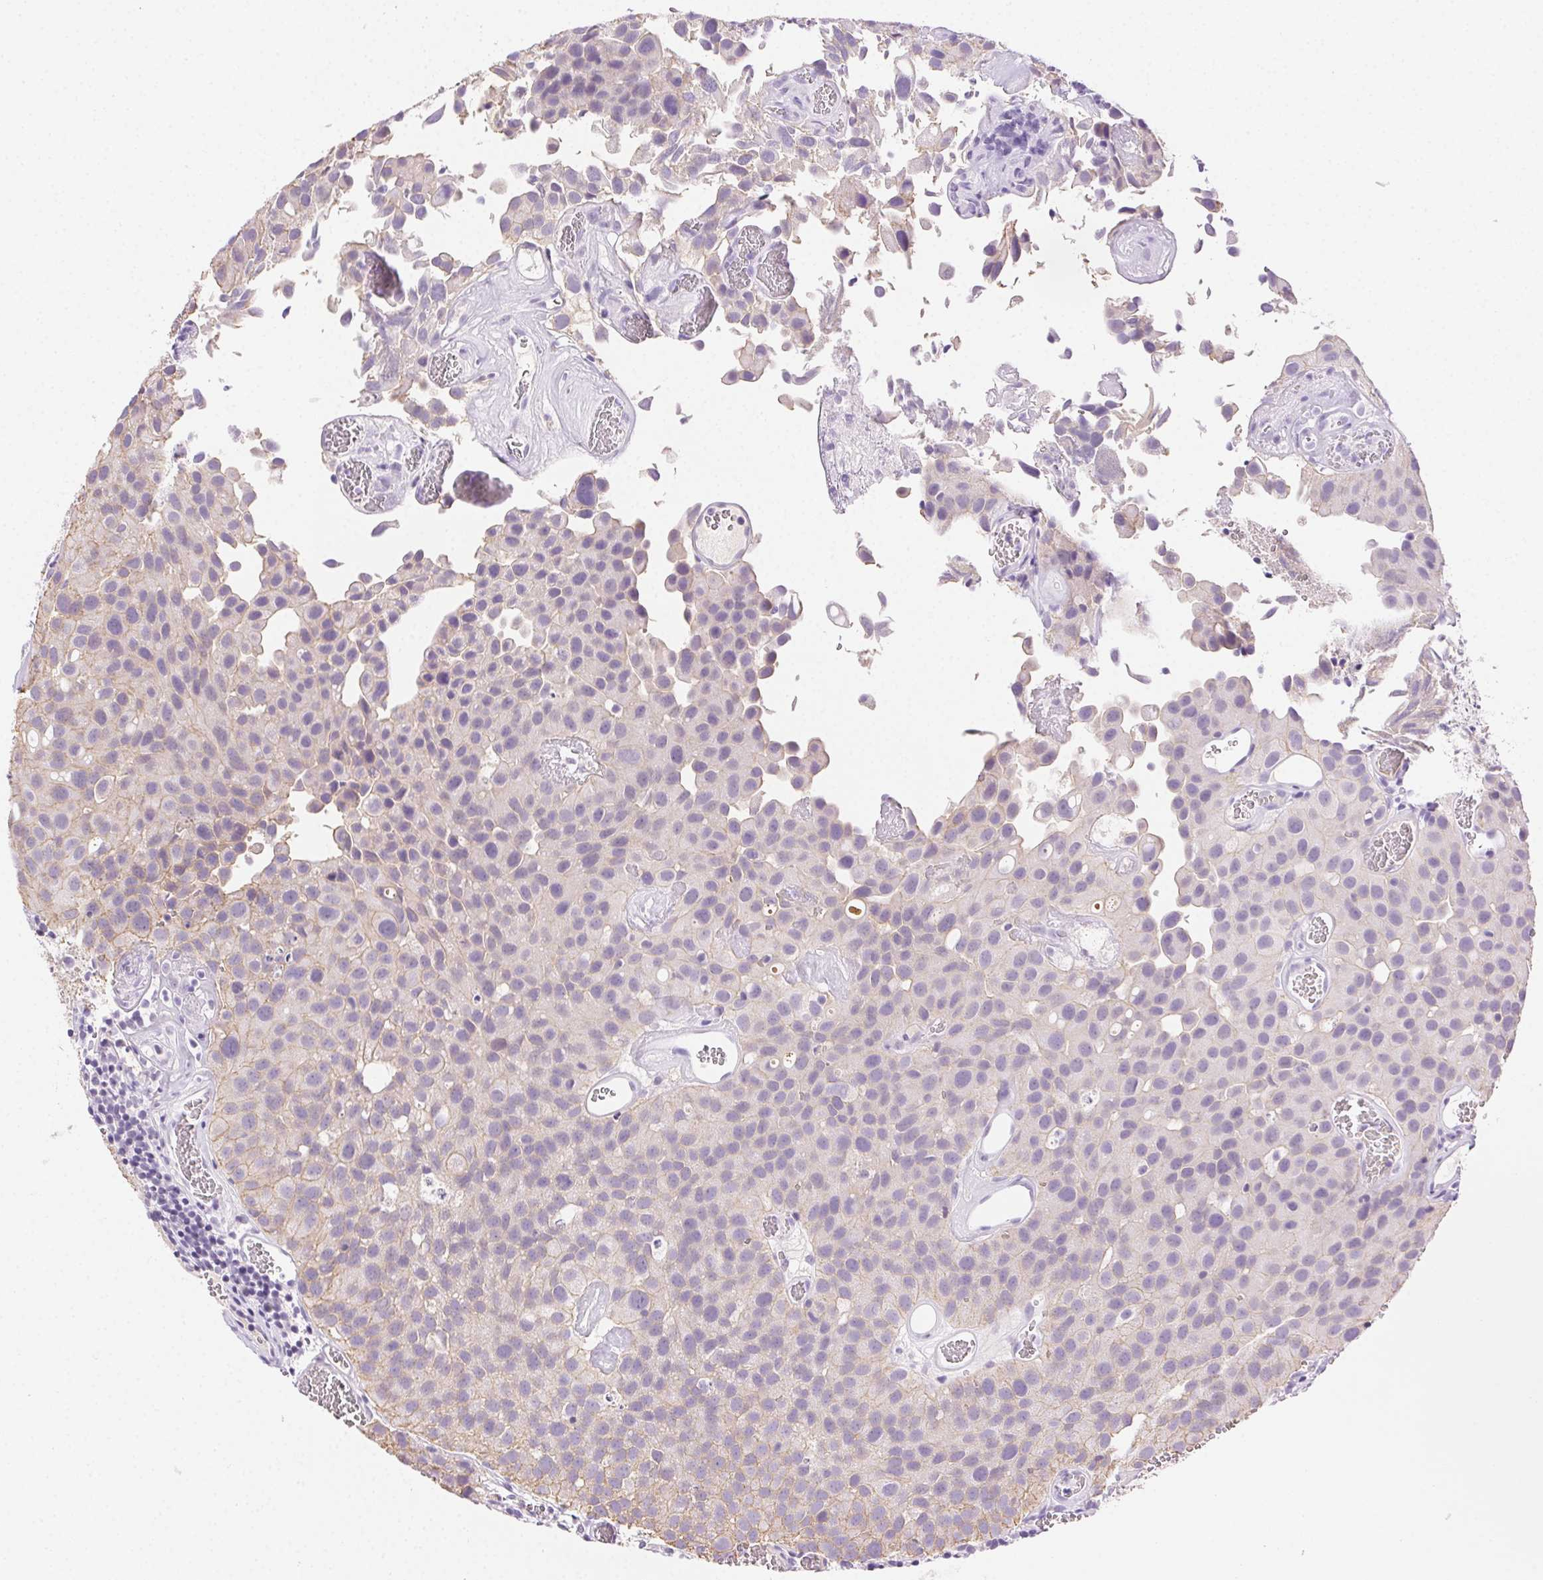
{"staining": {"intensity": "negative", "quantity": "none", "location": "none"}, "tissue": "urothelial cancer", "cell_type": "Tumor cells", "image_type": "cancer", "snomed": [{"axis": "morphology", "description": "Urothelial carcinoma, Low grade"}, {"axis": "topography", "description": "Urinary bladder"}], "caption": "This is a histopathology image of immunohistochemistry staining of low-grade urothelial carcinoma, which shows no expression in tumor cells. Brightfield microscopy of immunohistochemistry (IHC) stained with DAB (brown) and hematoxylin (blue), captured at high magnification.", "gene": "CLDN10", "patient": {"sex": "female", "age": 69}}